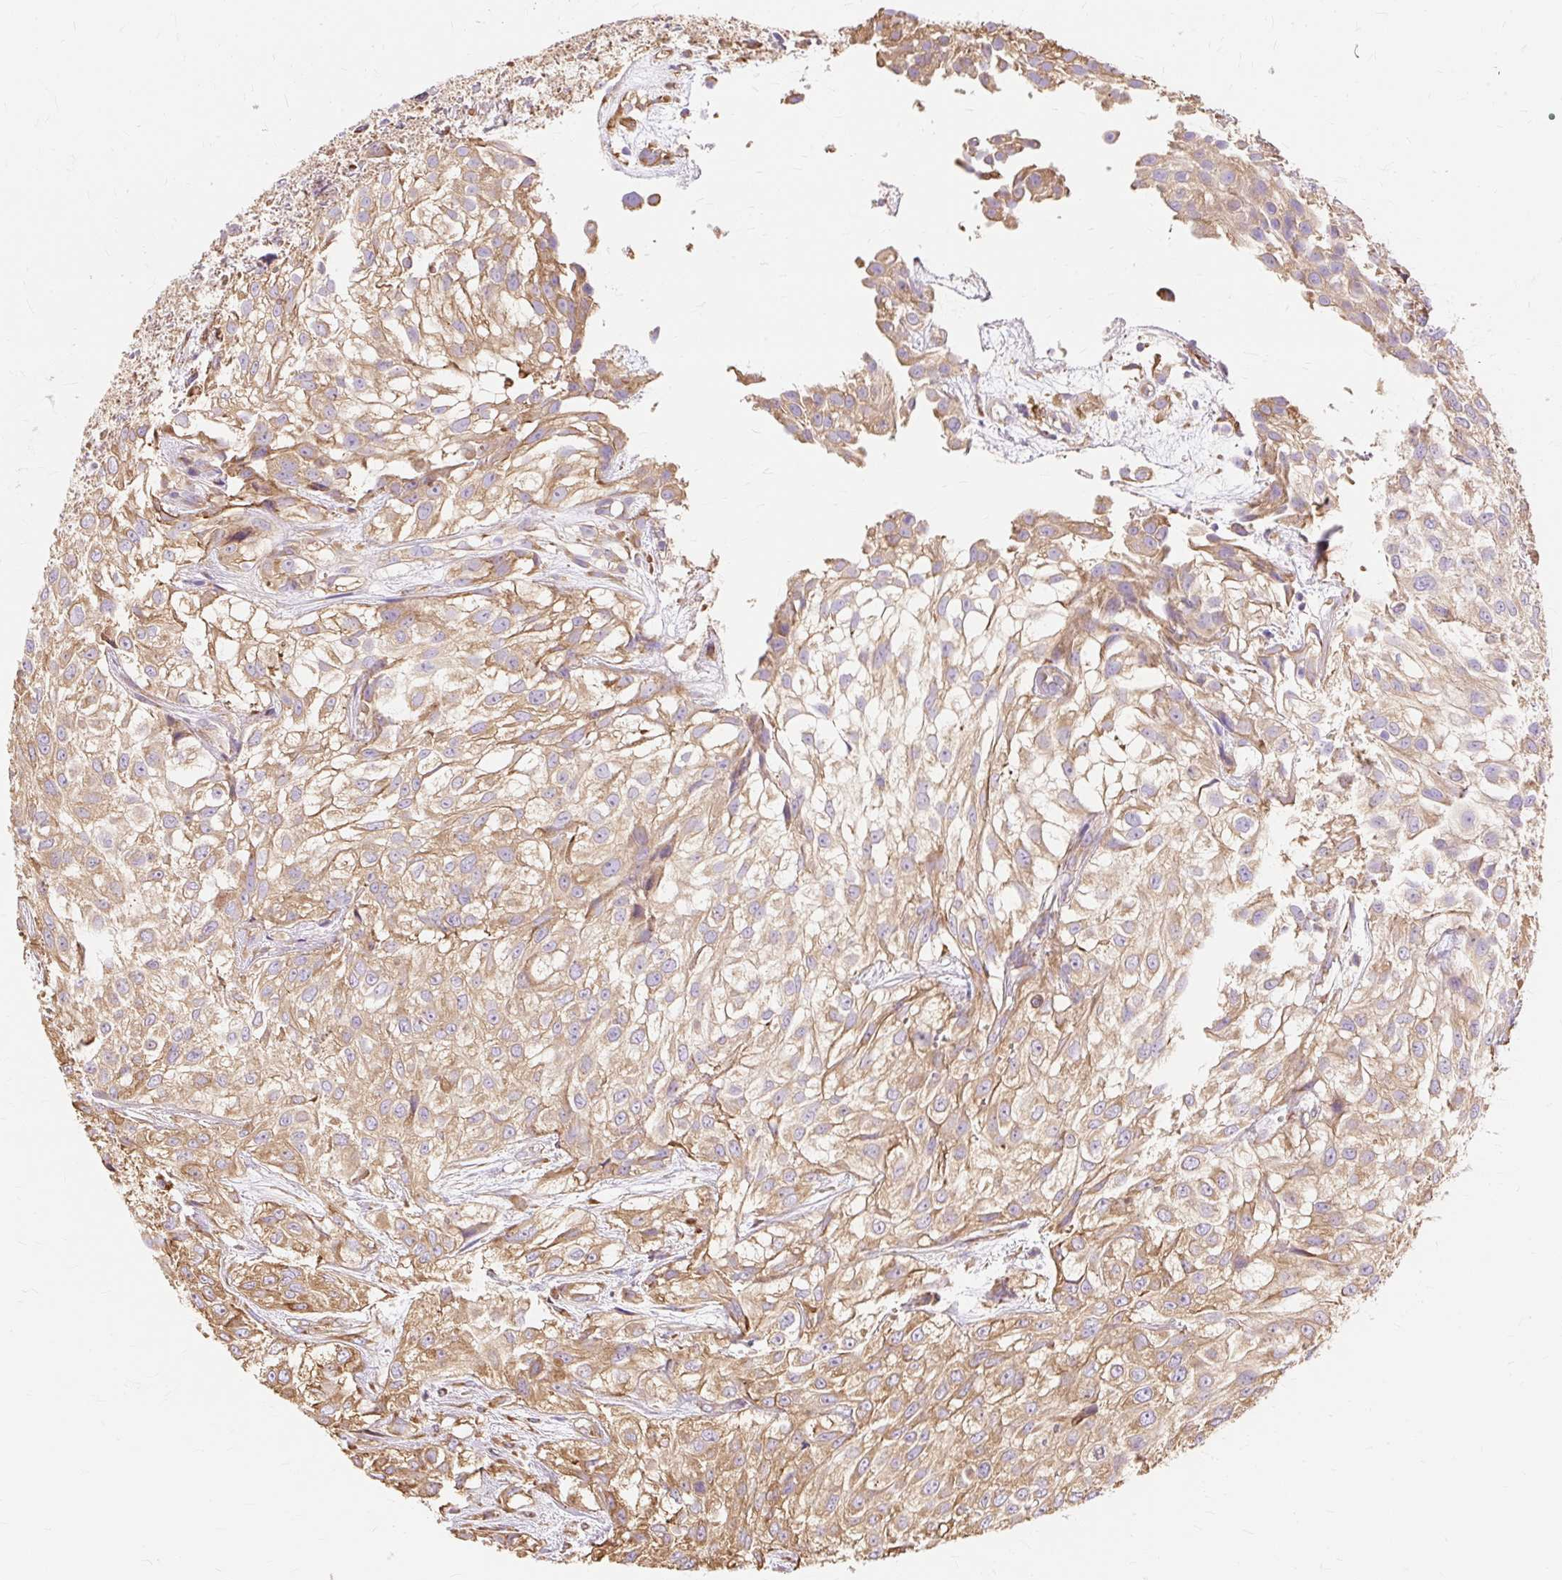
{"staining": {"intensity": "moderate", "quantity": ">75%", "location": "cytoplasmic/membranous"}, "tissue": "urothelial cancer", "cell_type": "Tumor cells", "image_type": "cancer", "snomed": [{"axis": "morphology", "description": "Urothelial carcinoma, High grade"}, {"axis": "topography", "description": "Urinary bladder"}], "caption": "Protein staining demonstrates moderate cytoplasmic/membranous positivity in about >75% of tumor cells in urothelial cancer.", "gene": "RPS17", "patient": {"sex": "male", "age": 56}}